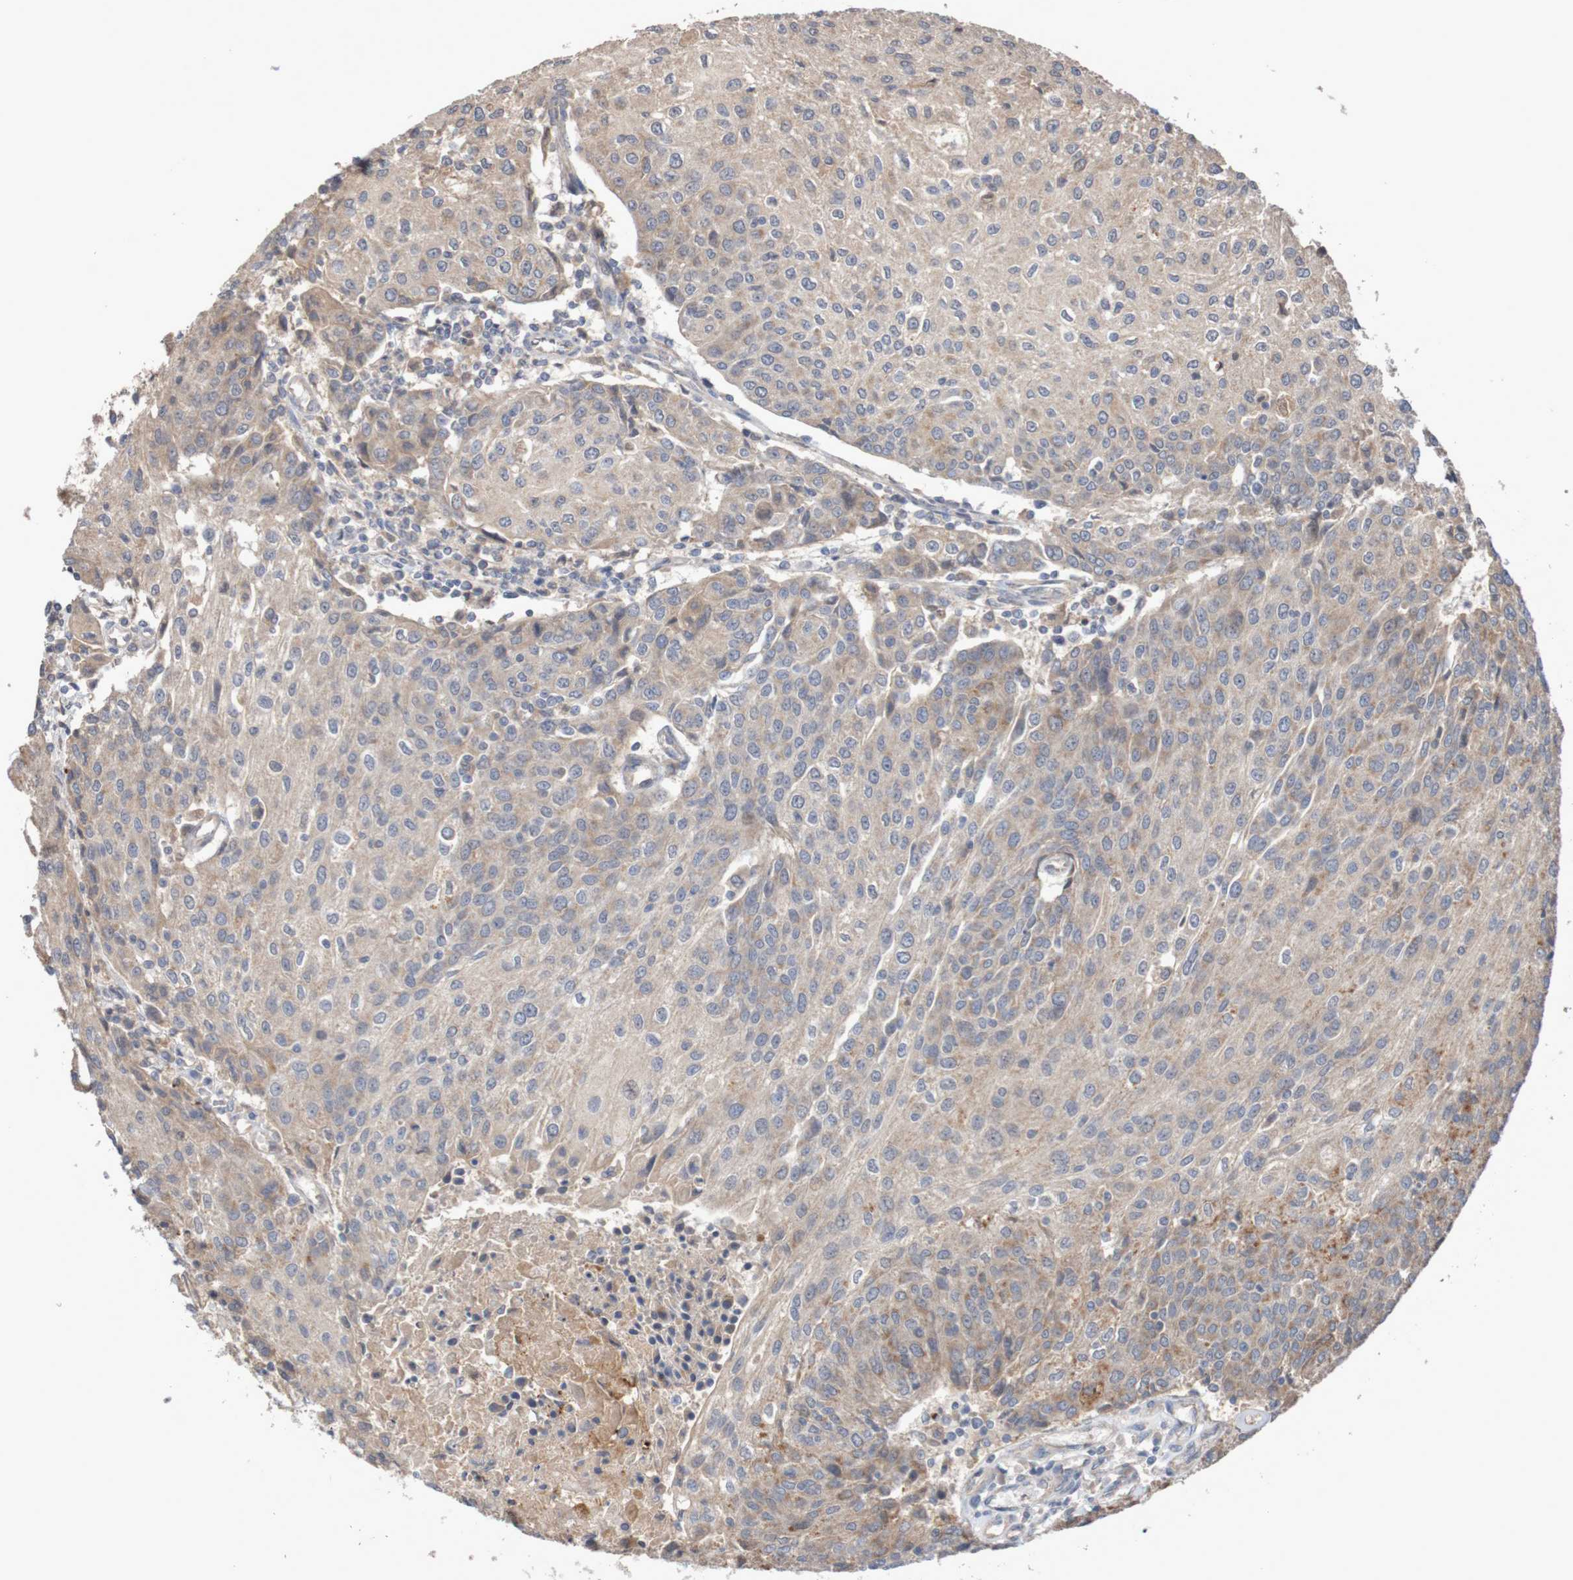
{"staining": {"intensity": "weak", "quantity": ">75%", "location": "cytoplasmic/membranous"}, "tissue": "urothelial cancer", "cell_type": "Tumor cells", "image_type": "cancer", "snomed": [{"axis": "morphology", "description": "Urothelial carcinoma, High grade"}, {"axis": "topography", "description": "Urinary bladder"}], "caption": "Immunohistochemistry (IHC) image of neoplastic tissue: human urothelial cancer stained using immunohistochemistry shows low levels of weak protein expression localized specifically in the cytoplasmic/membranous of tumor cells, appearing as a cytoplasmic/membranous brown color.", "gene": "PHYH", "patient": {"sex": "female", "age": 85}}